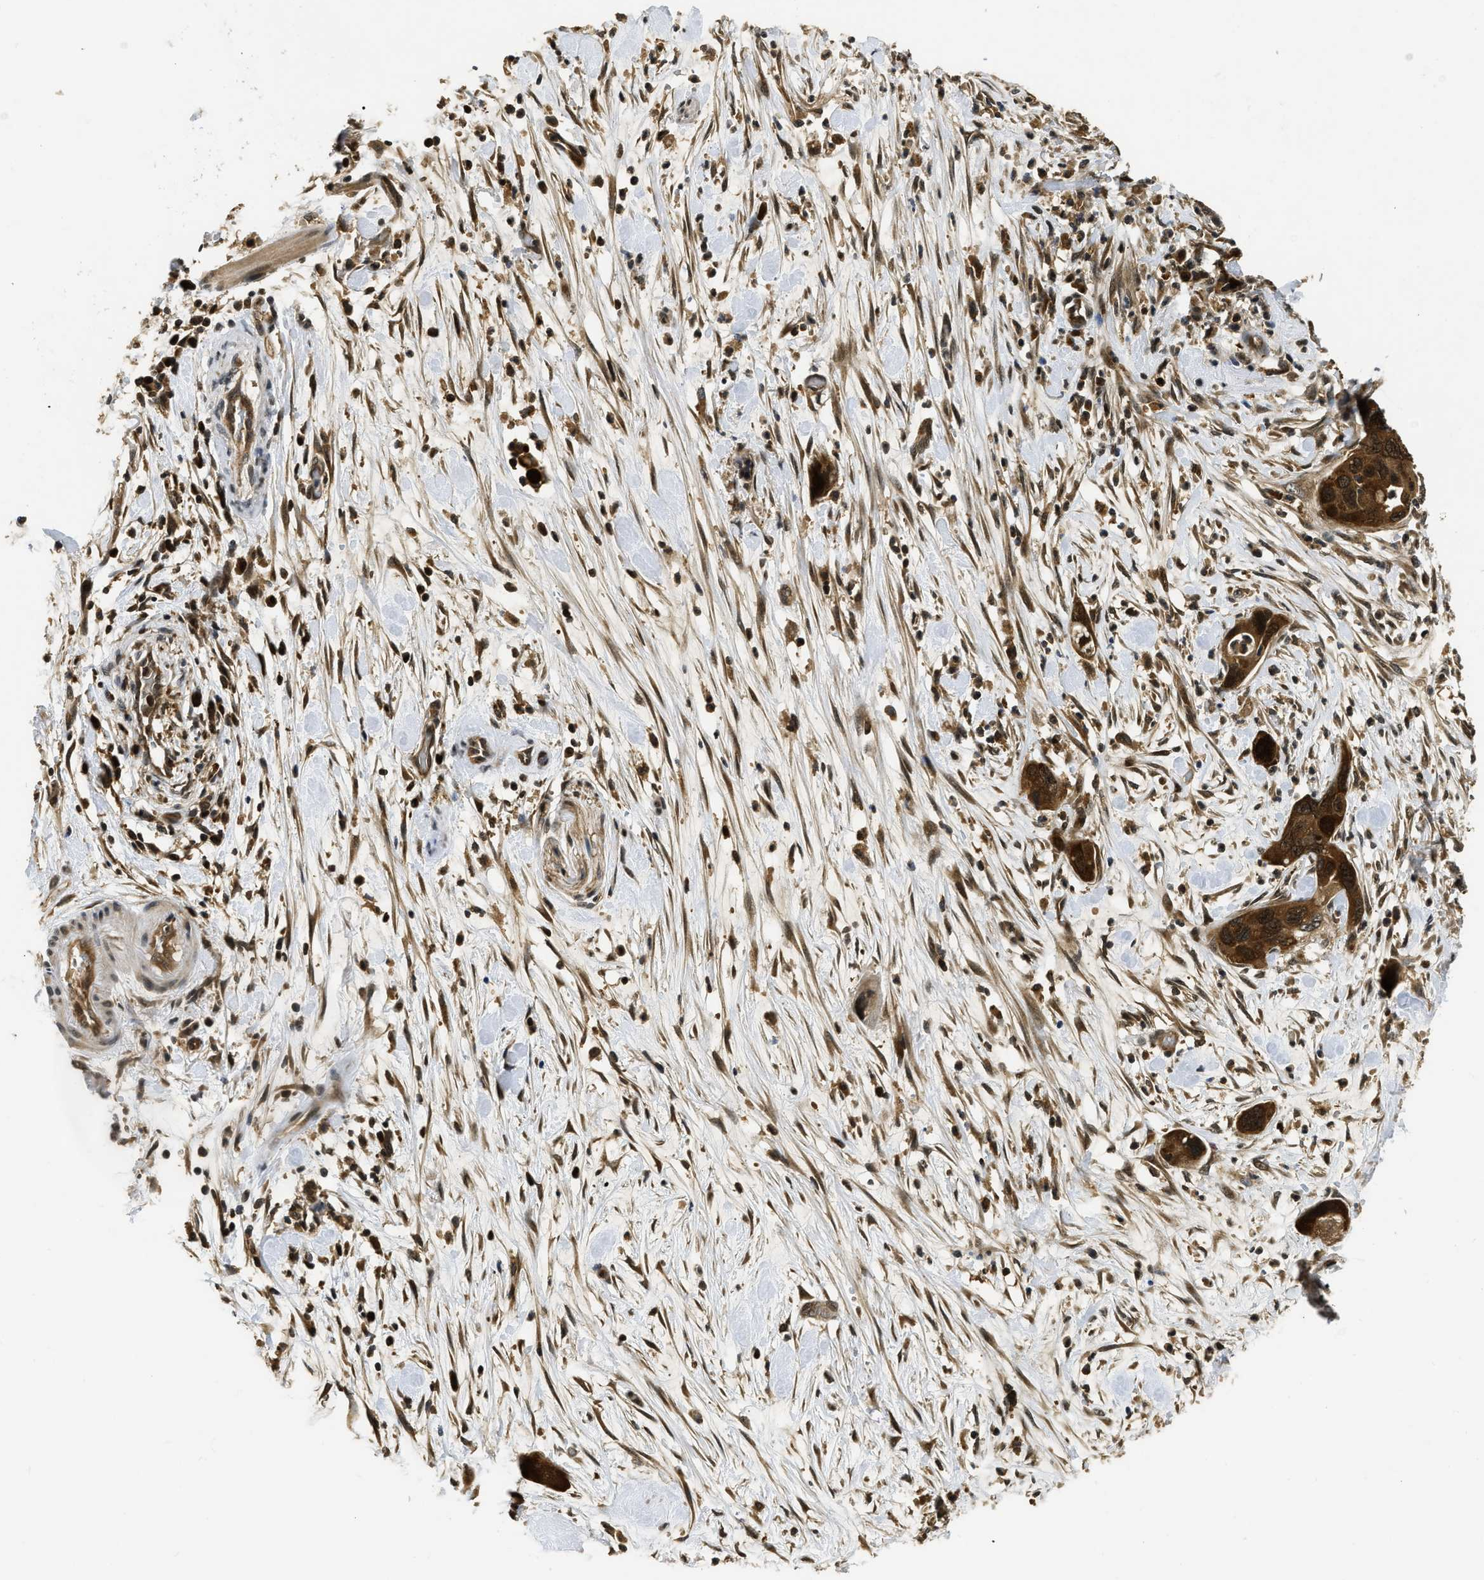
{"staining": {"intensity": "strong", "quantity": ">75%", "location": "cytoplasmic/membranous,nuclear"}, "tissue": "pancreatic cancer", "cell_type": "Tumor cells", "image_type": "cancer", "snomed": [{"axis": "morphology", "description": "Adenocarcinoma, NOS"}, {"axis": "topography", "description": "Pancreas"}], "caption": "Immunohistochemical staining of pancreatic cancer displays high levels of strong cytoplasmic/membranous and nuclear protein expression in about >75% of tumor cells.", "gene": "ADSL", "patient": {"sex": "female", "age": 71}}